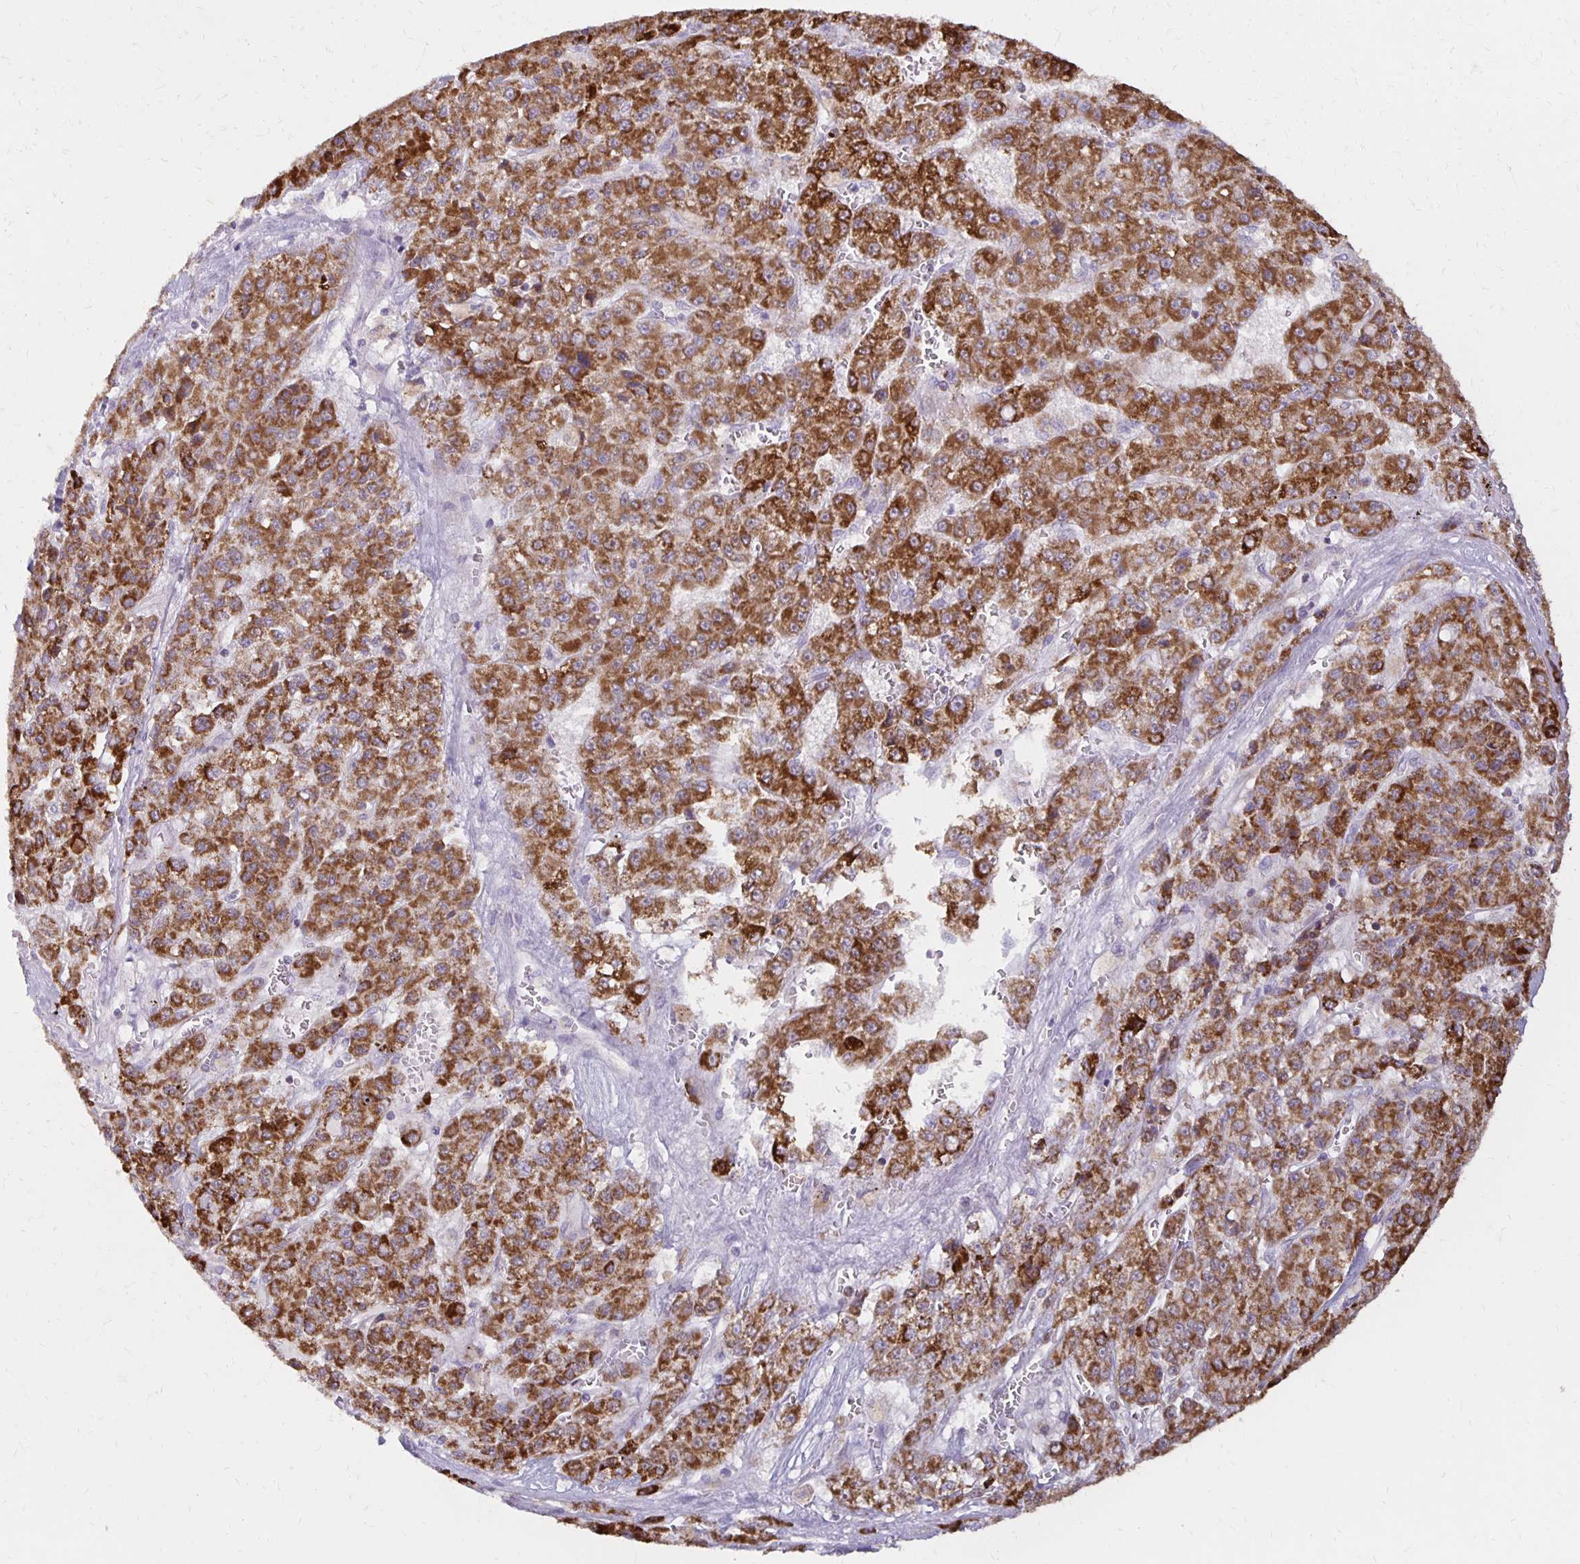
{"staining": {"intensity": "strong", "quantity": ">75%", "location": "cytoplasmic/membranous"}, "tissue": "liver cancer", "cell_type": "Tumor cells", "image_type": "cancer", "snomed": [{"axis": "morphology", "description": "Carcinoma, Hepatocellular, NOS"}, {"axis": "topography", "description": "Liver"}], "caption": "Tumor cells exhibit strong cytoplasmic/membranous positivity in approximately >75% of cells in liver cancer.", "gene": "IER3", "patient": {"sex": "male", "age": 70}}